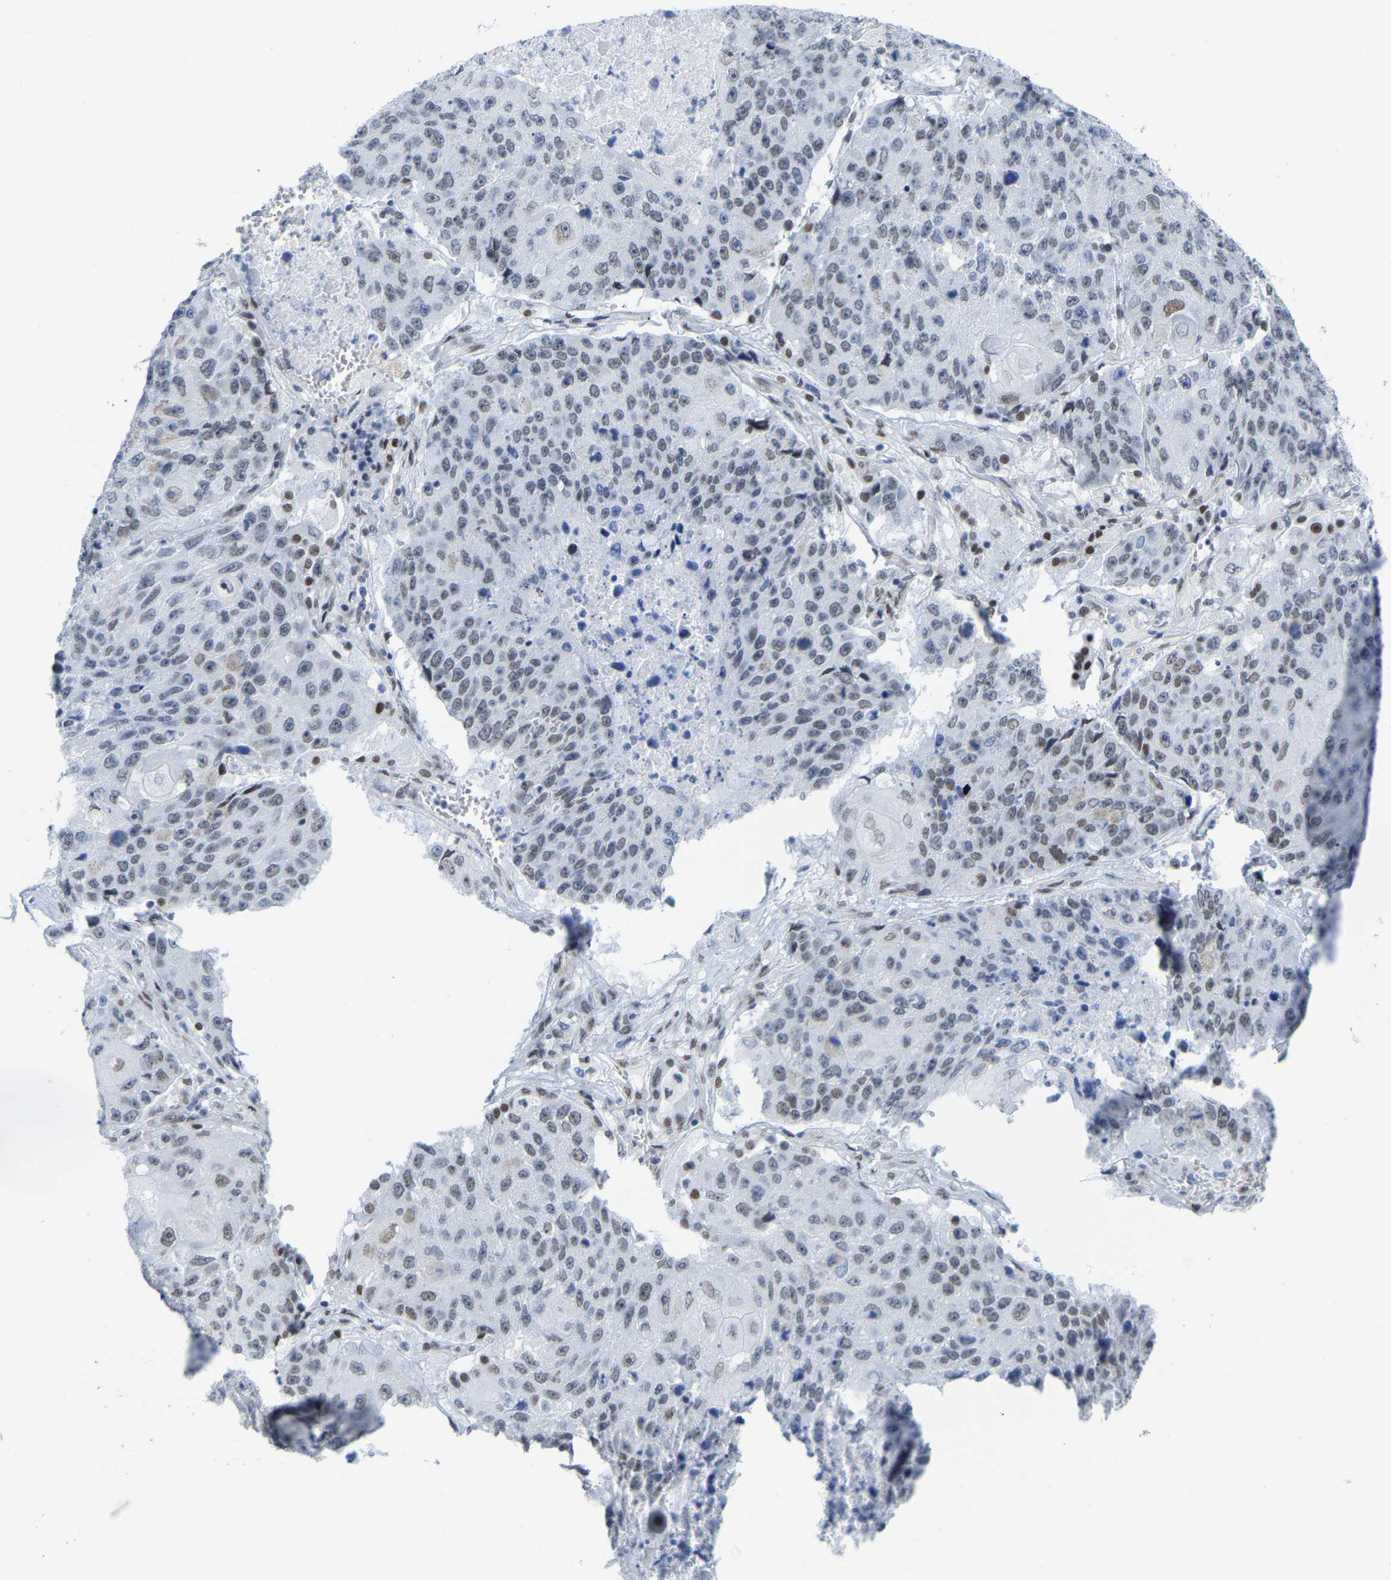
{"staining": {"intensity": "weak", "quantity": "25%-75%", "location": "nuclear"}, "tissue": "lung cancer", "cell_type": "Tumor cells", "image_type": "cancer", "snomed": [{"axis": "morphology", "description": "Squamous cell carcinoma, NOS"}, {"axis": "topography", "description": "Lung"}], "caption": "A photomicrograph of lung cancer (squamous cell carcinoma) stained for a protein reveals weak nuclear brown staining in tumor cells.", "gene": "FAM180A", "patient": {"sex": "male", "age": 61}}